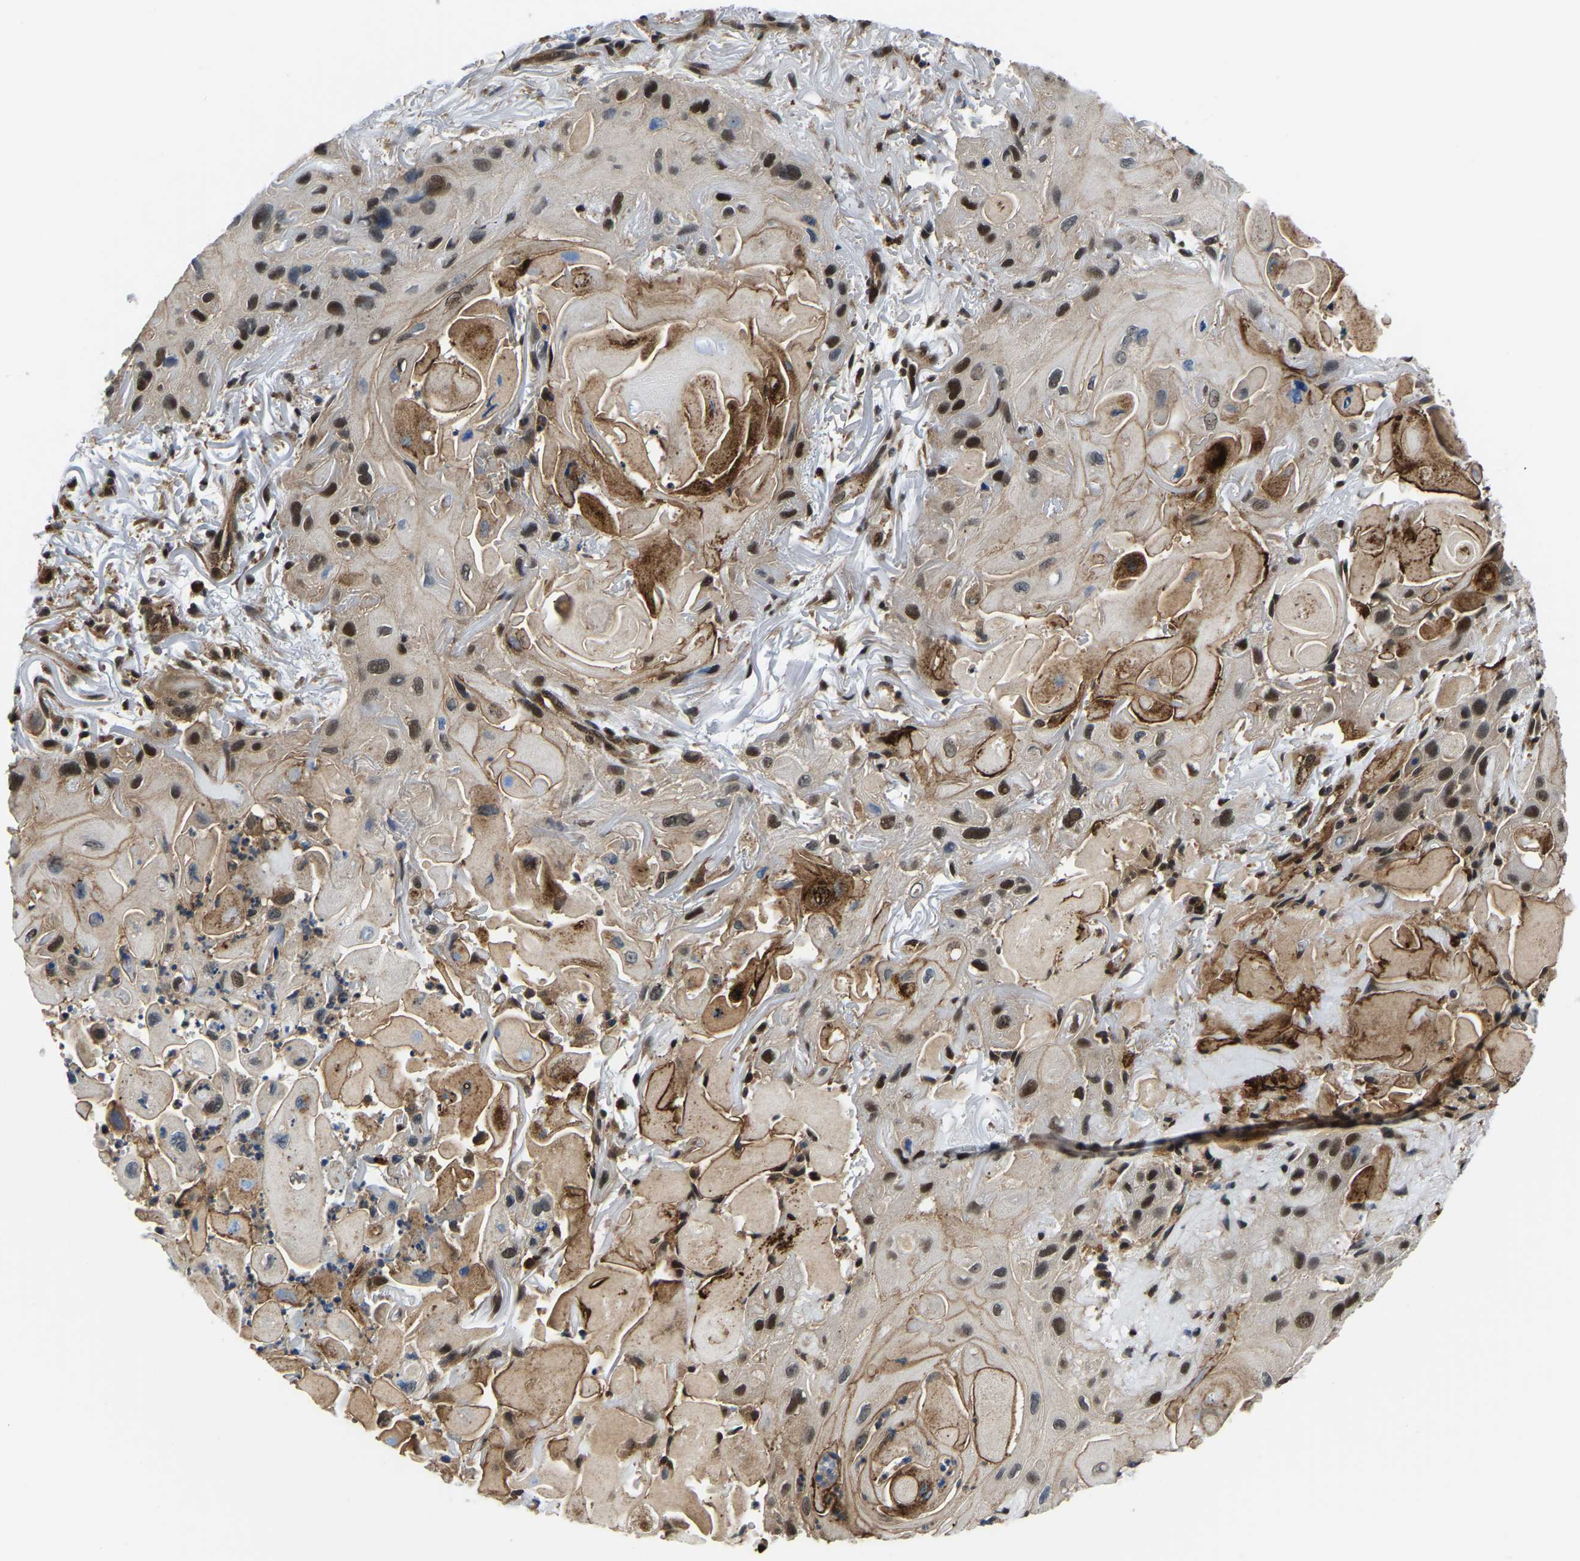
{"staining": {"intensity": "strong", "quantity": ">75%", "location": "nuclear"}, "tissue": "skin cancer", "cell_type": "Tumor cells", "image_type": "cancer", "snomed": [{"axis": "morphology", "description": "Squamous cell carcinoma, NOS"}, {"axis": "topography", "description": "Skin"}], "caption": "Skin cancer stained for a protein (brown) demonstrates strong nuclear positive staining in approximately >75% of tumor cells.", "gene": "DFFA", "patient": {"sex": "female", "age": 77}}